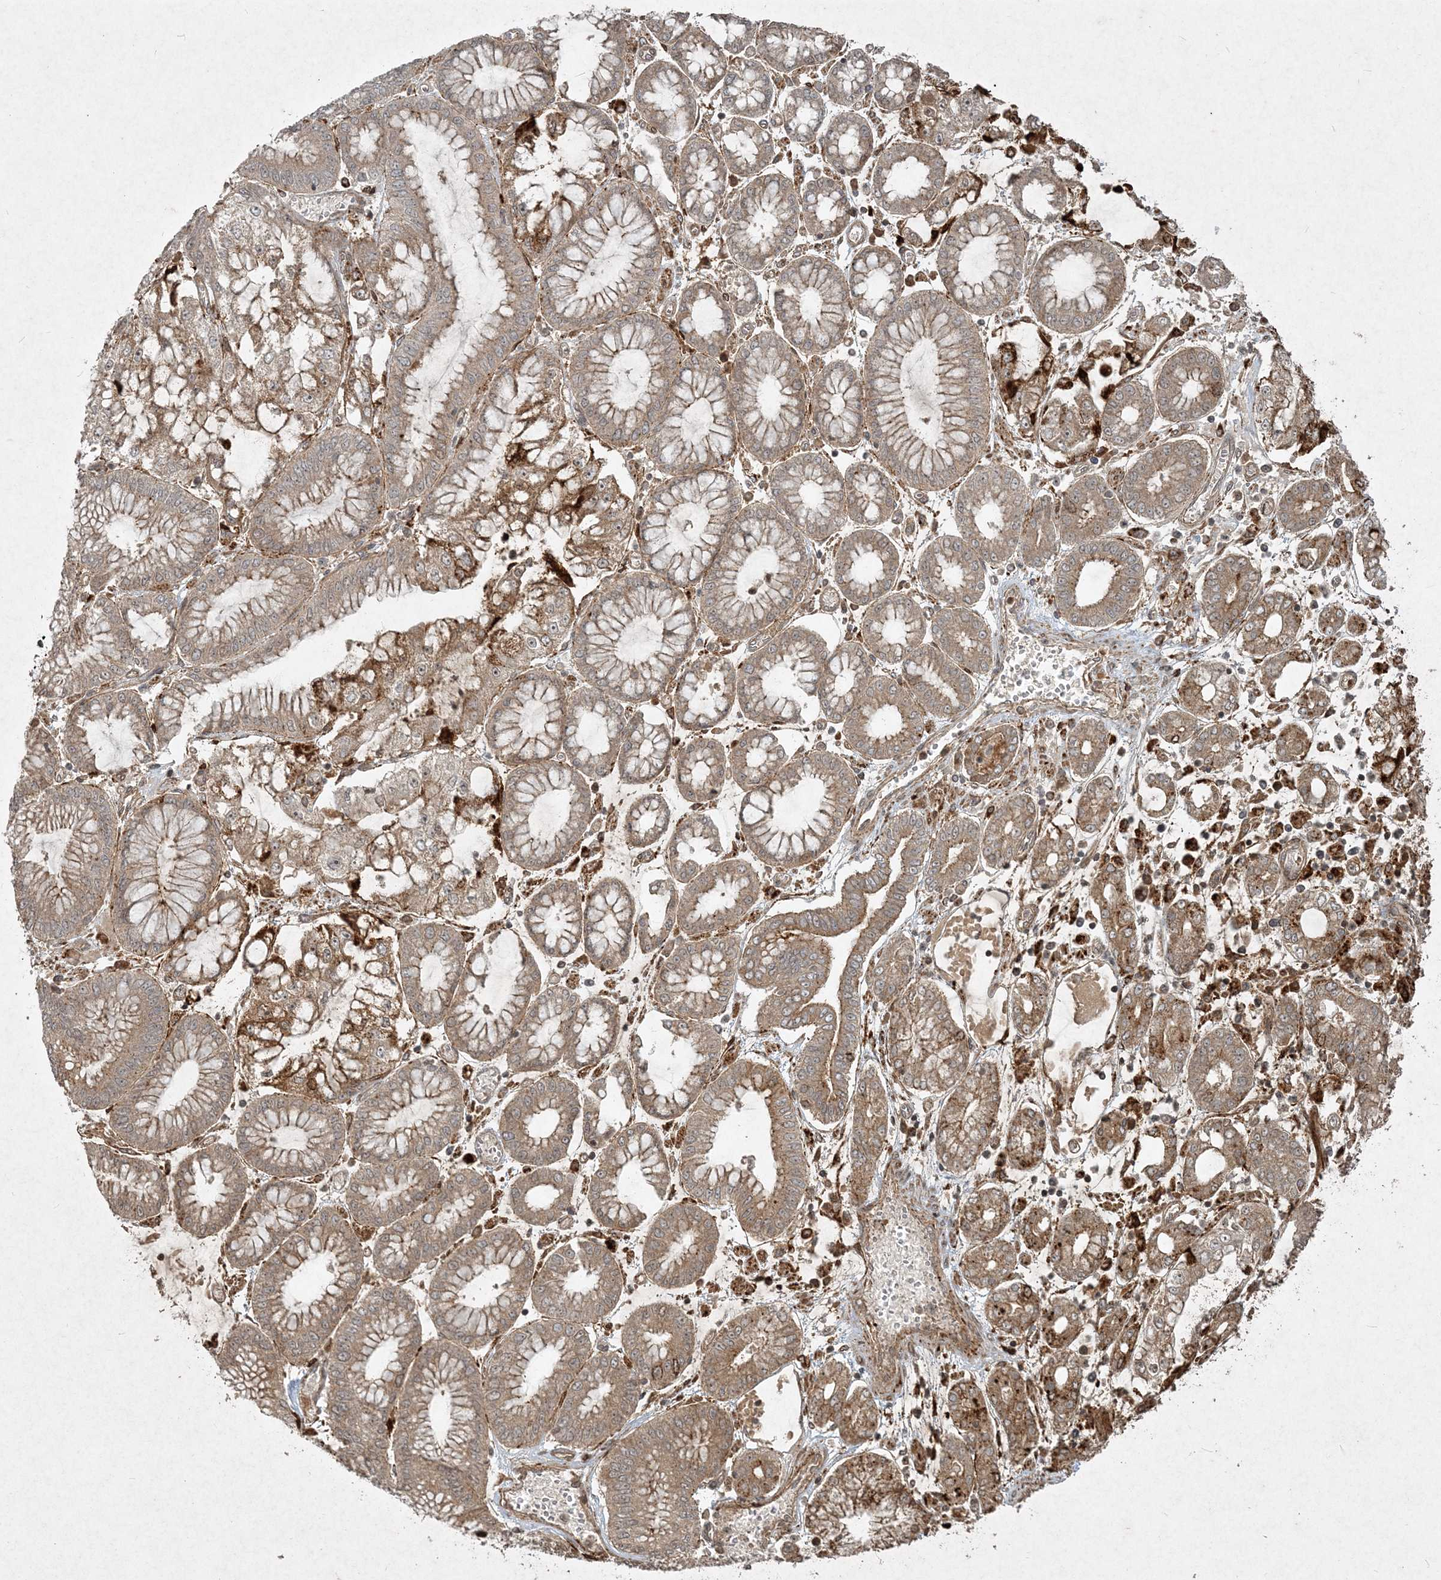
{"staining": {"intensity": "moderate", "quantity": "25%-75%", "location": "cytoplasmic/membranous"}, "tissue": "stomach cancer", "cell_type": "Tumor cells", "image_type": "cancer", "snomed": [{"axis": "morphology", "description": "Adenocarcinoma, NOS"}, {"axis": "topography", "description": "Stomach"}], "caption": "Tumor cells show moderate cytoplasmic/membranous staining in approximately 25%-75% of cells in stomach adenocarcinoma.", "gene": "NARS1", "patient": {"sex": "male", "age": 76}}